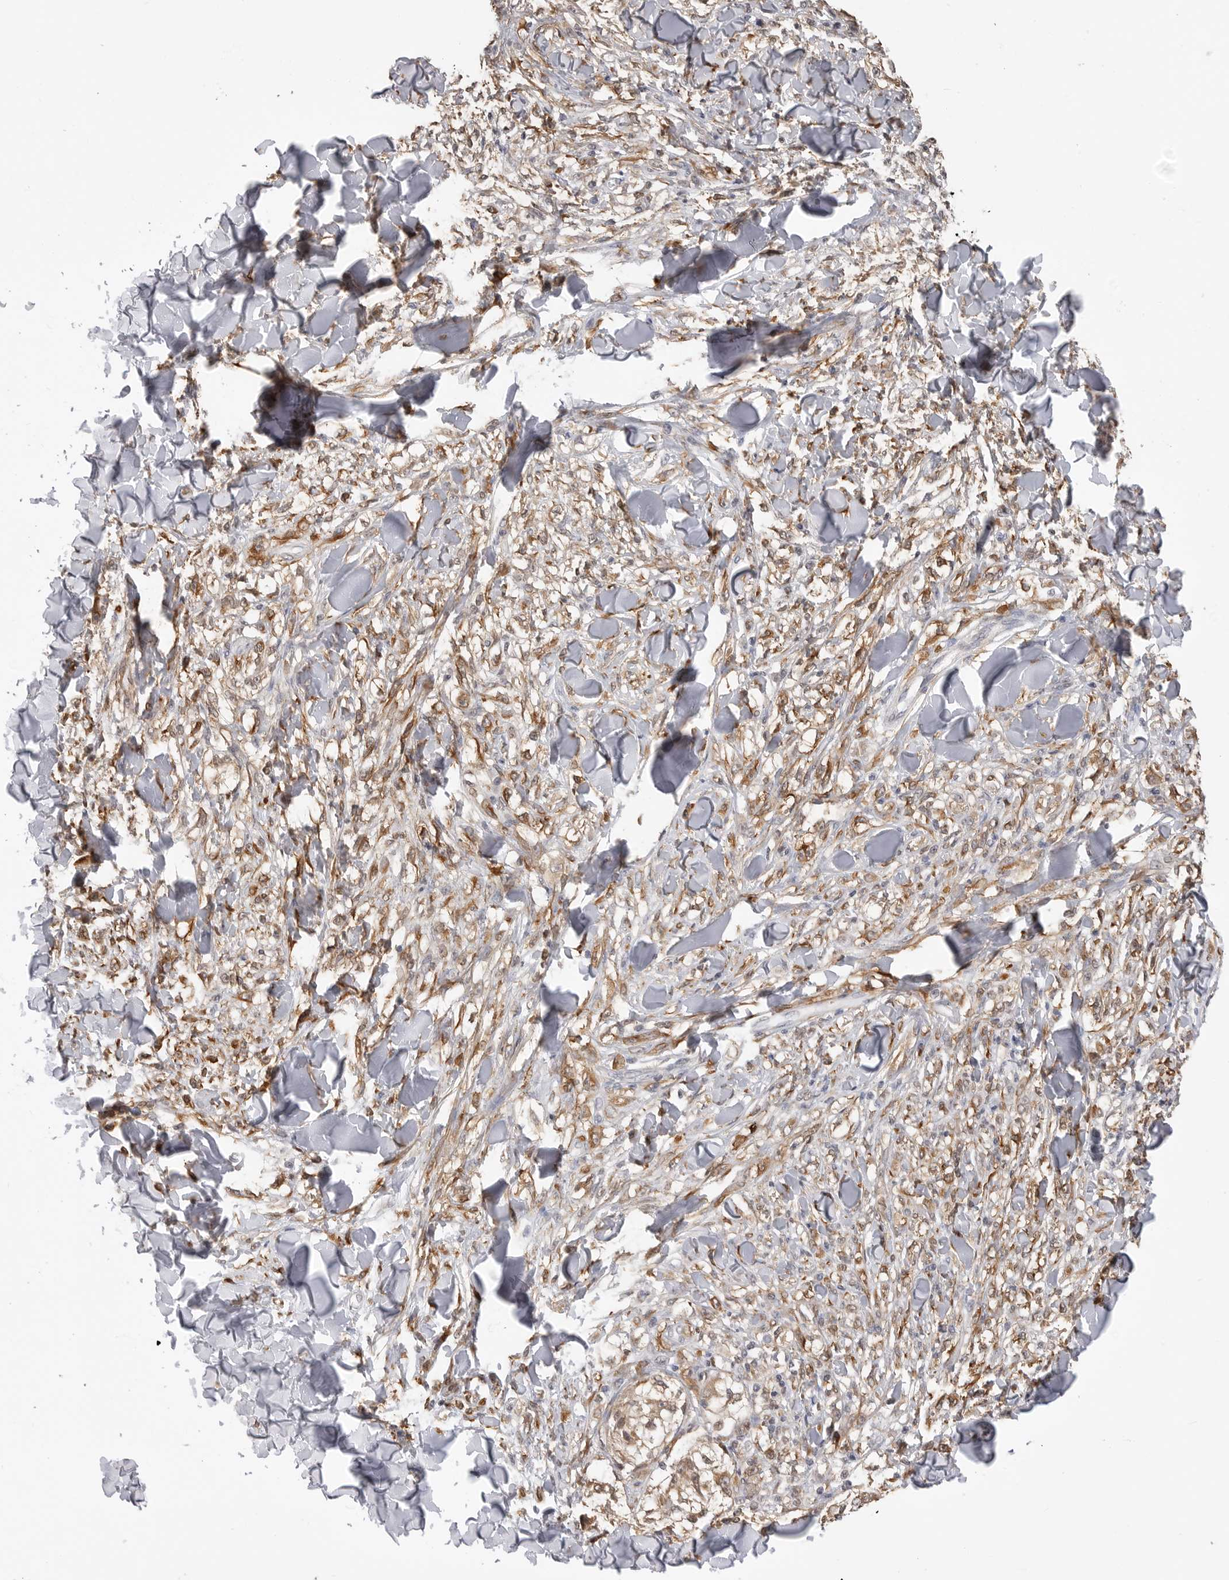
{"staining": {"intensity": "moderate", "quantity": ">75%", "location": "cytoplasmic/membranous"}, "tissue": "melanoma", "cell_type": "Tumor cells", "image_type": "cancer", "snomed": [{"axis": "morphology", "description": "Malignant melanoma, NOS"}, {"axis": "topography", "description": "Skin of head"}], "caption": "Protein staining demonstrates moderate cytoplasmic/membranous positivity in about >75% of tumor cells in malignant melanoma.", "gene": "SMARCC1", "patient": {"sex": "male", "age": 83}}